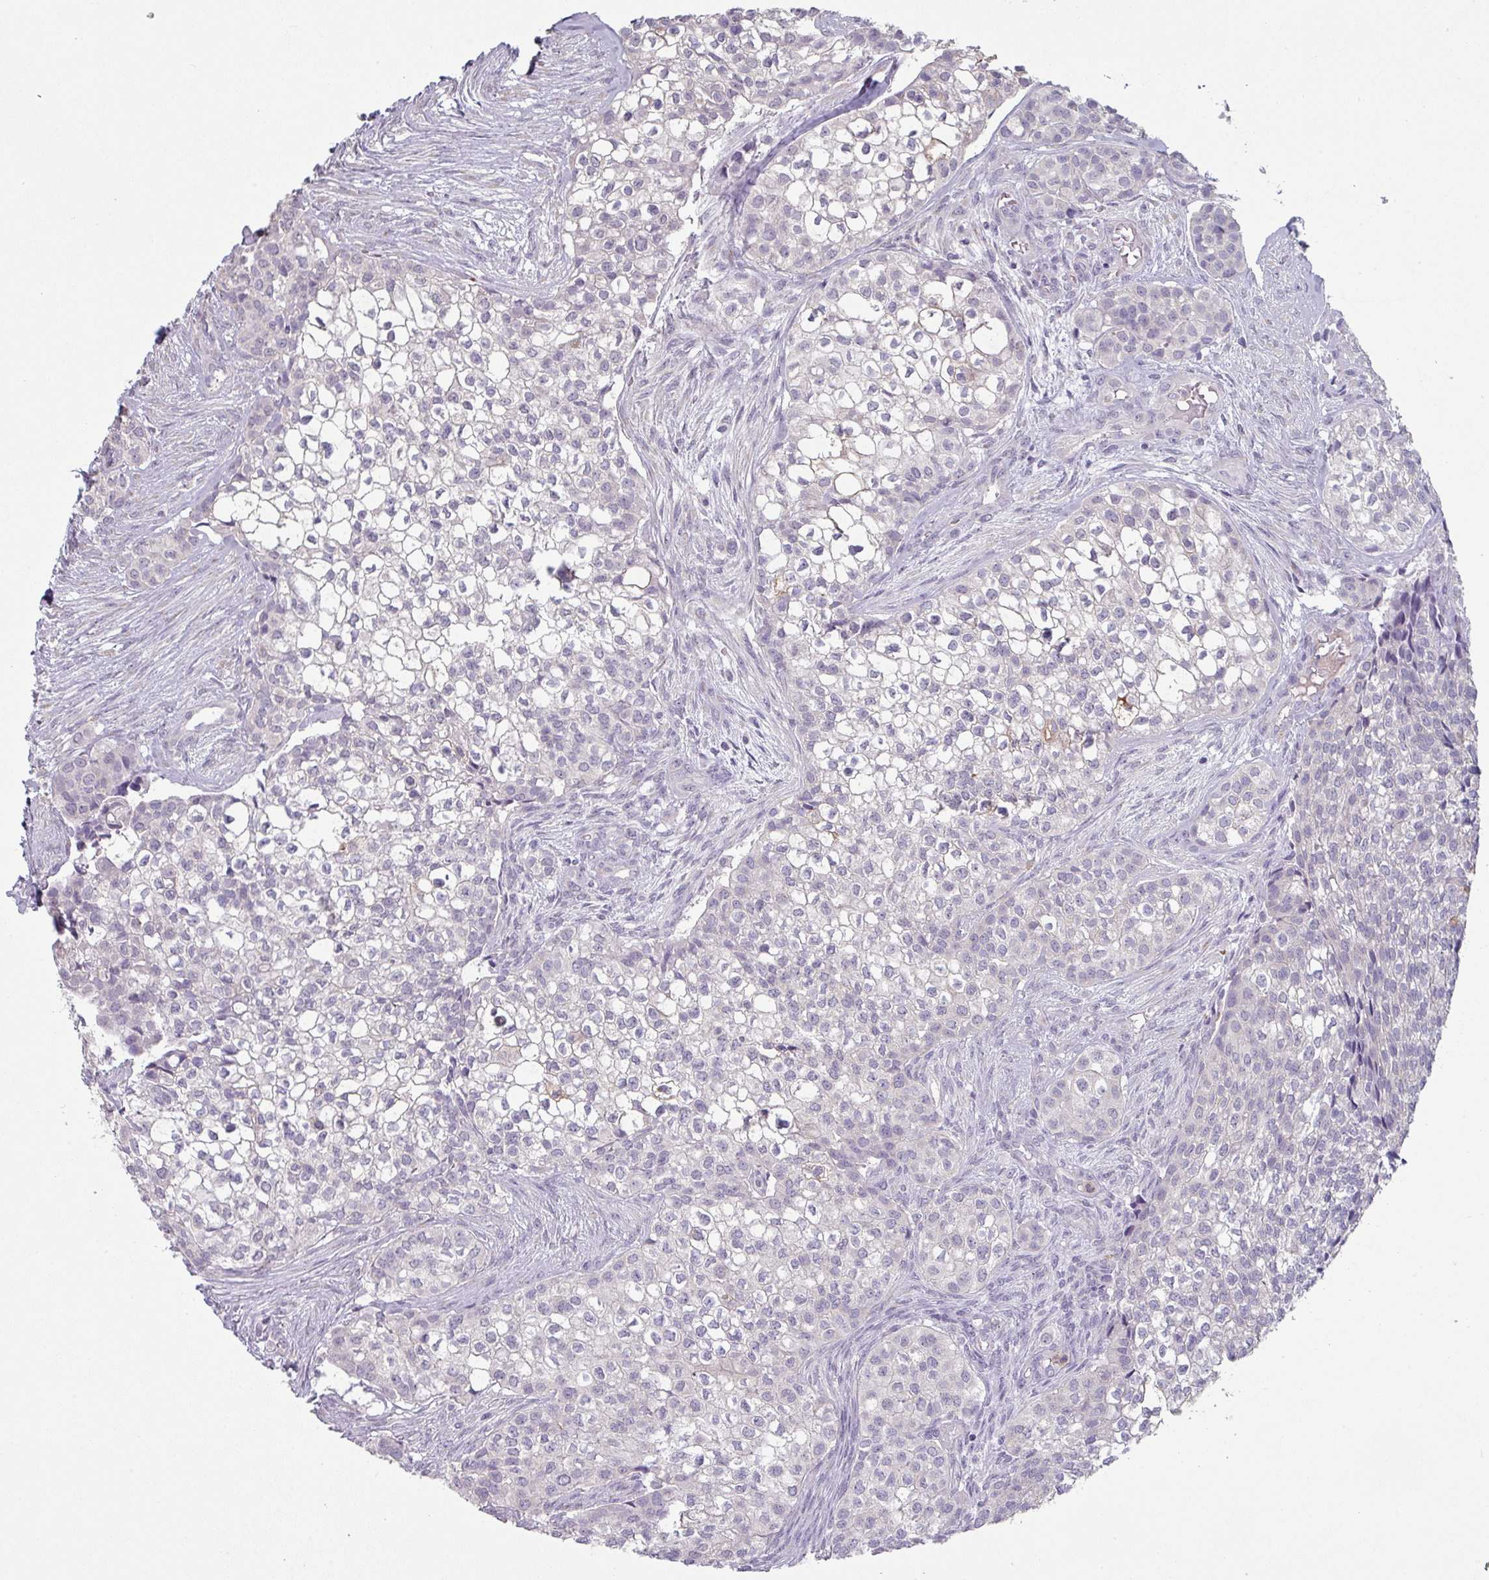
{"staining": {"intensity": "negative", "quantity": "none", "location": "none"}, "tissue": "head and neck cancer", "cell_type": "Tumor cells", "image_type": "cancer", "snomed": [{"axis": "morphology", "description": "Adenocarcinoma, NOS"}, {"axis": "topography", "description": "Head-Neck"}], "caption": "The IHC image has no significant expression in tumor cells of head and neck cancer (adenocarcinoma) tissue.", "gene": "MAGEC3", "patient": {"sex": "male", "age": 81}}